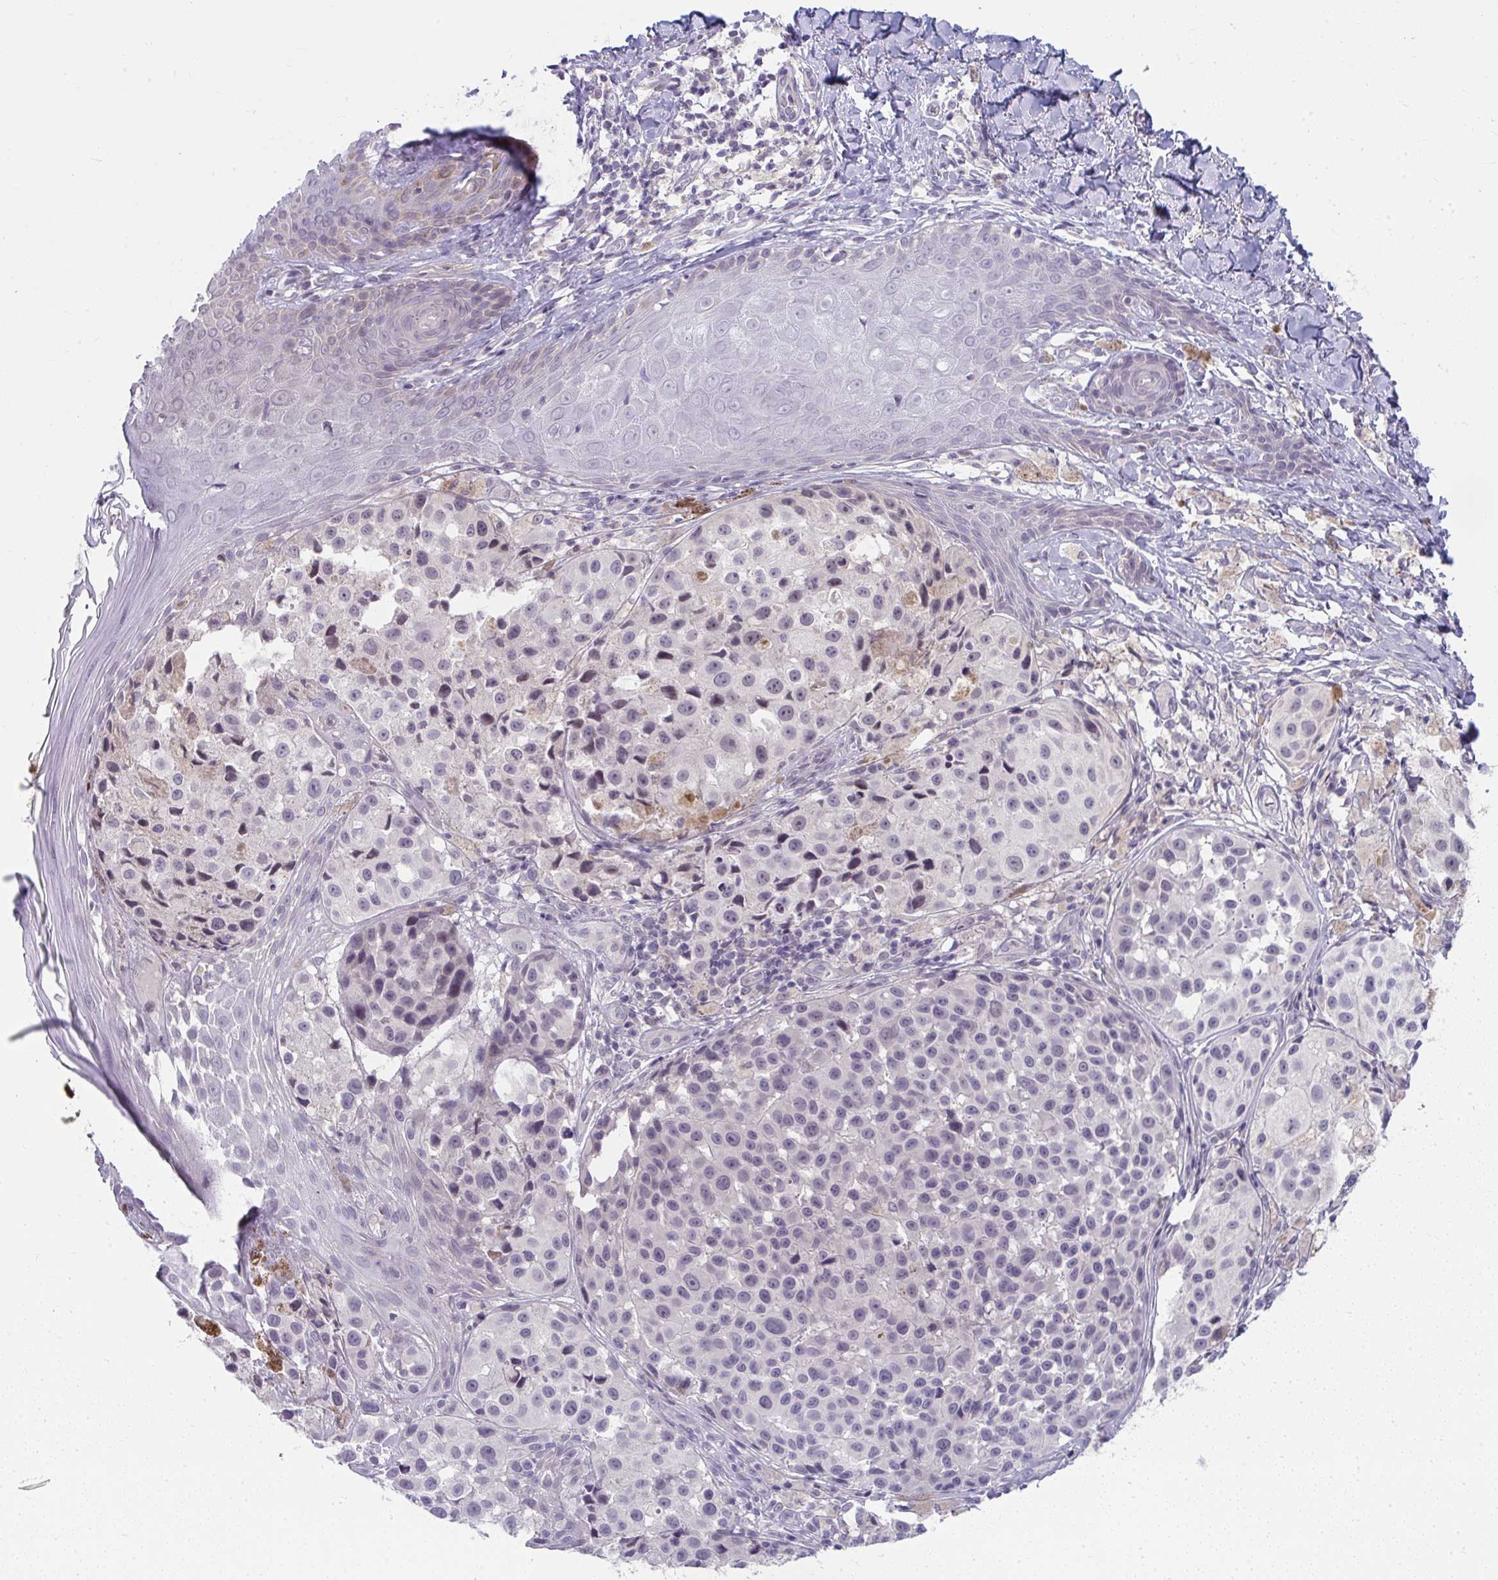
{"staining": {"intensity": "negative", "quantity": "none", "location": "none"}, "tissue": "melanoma", "cell_type": "Tumor cells", "image_type": "cancer", "snomed": [{"axis": "morphology", "description": "Malignant melanoma, NOS"}, {"axis": "topography", "description": "Skin"}], "caption": "This is an IHC image of human malignant melanoma. There is no staining in tumor cells.", "gene": "UGT3A2", "patient": {"sex": "male", "age": 39}}